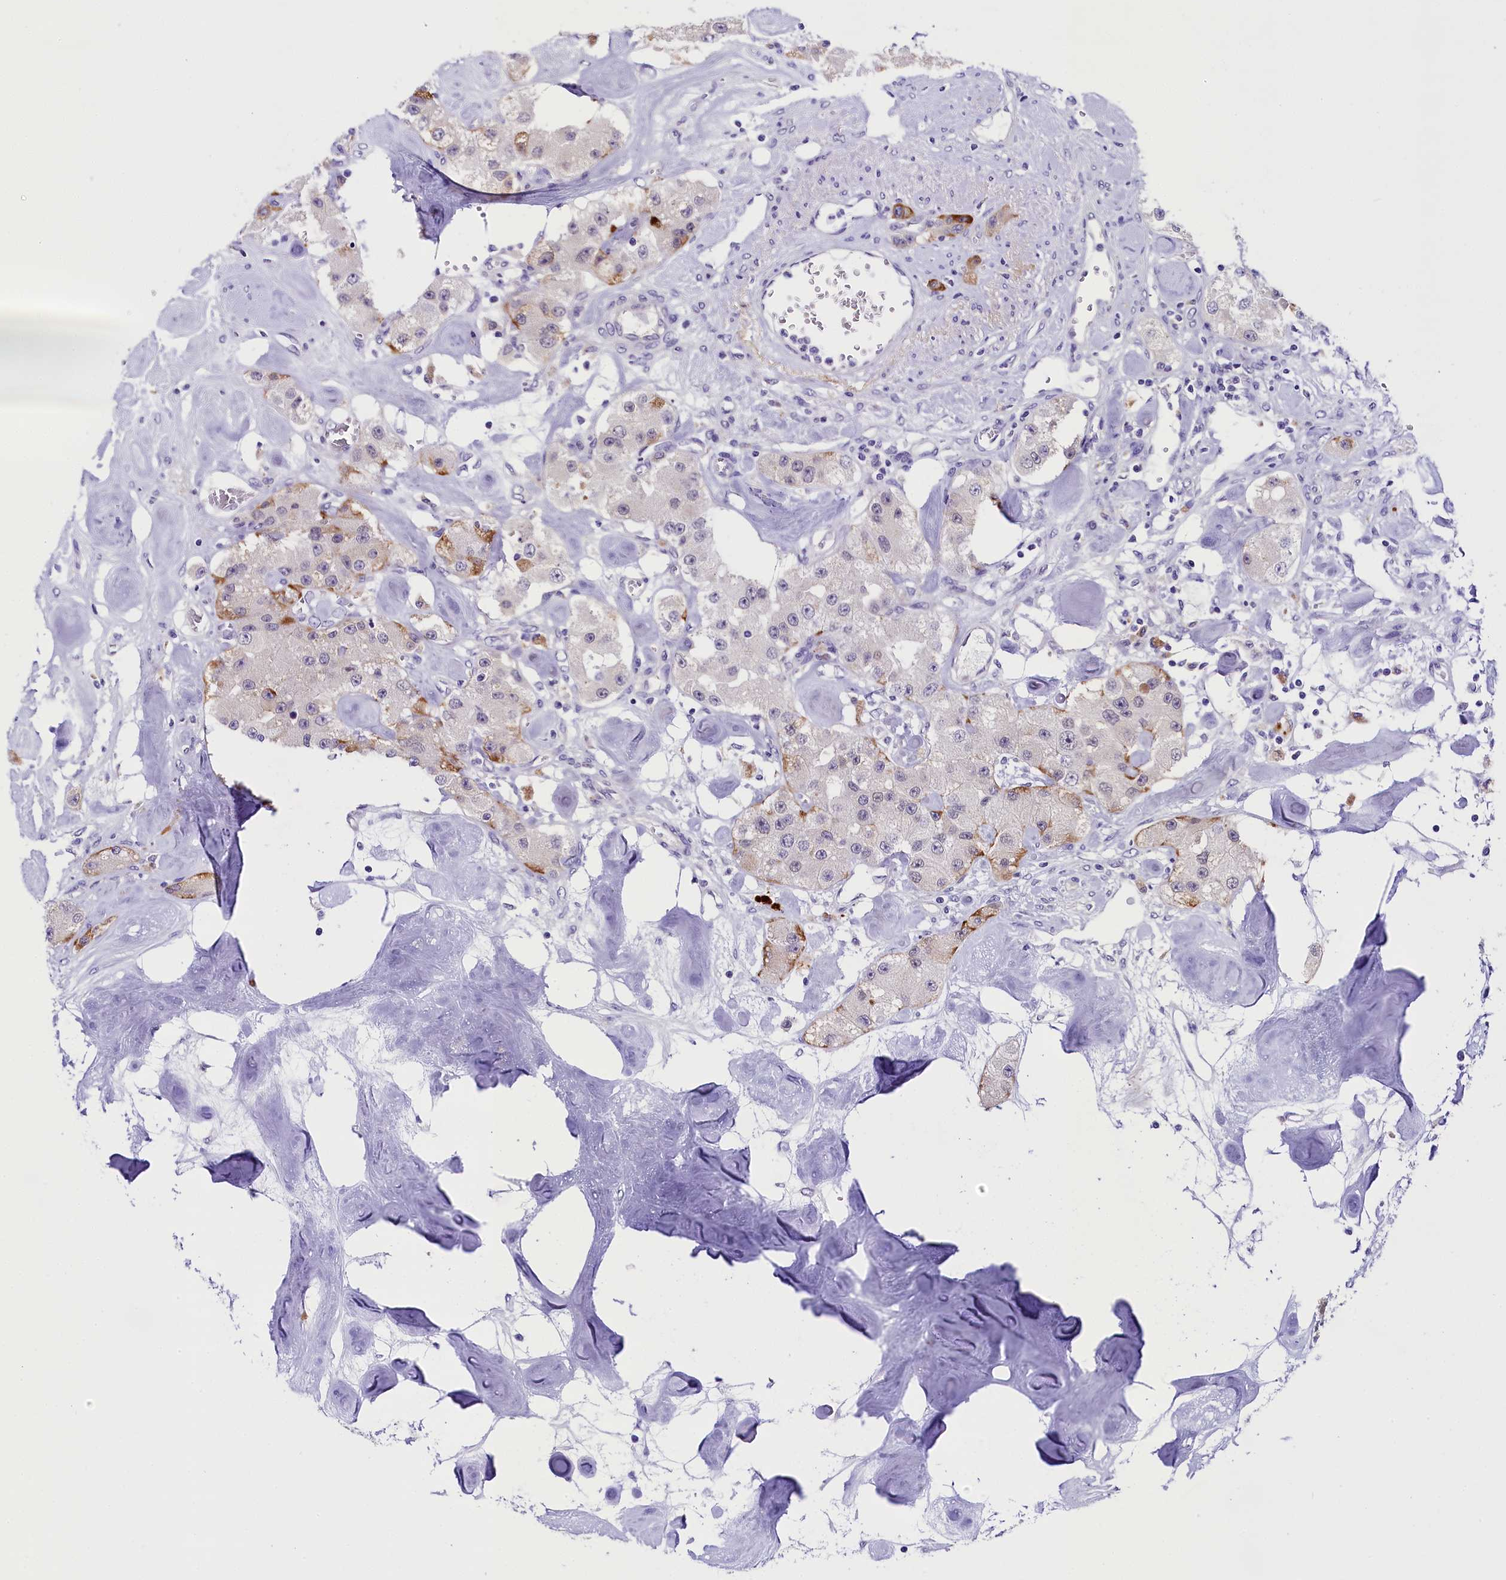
{"staining": {"intensity": "negative", "quantity": "none", "location": "none"}, "tissue": "carcinoid", "cell_type": "Tumor cells", "image_type": "cancer", "snomed": [{"axis": "morphology", "description": "Carcinoid, malignant, NOS"}, {"axis": "topography", "description": "Pancreas"}], "caption": "There is no significant expression in tumor cells of malignant carcinoid.", "gene": "IQCN", "patient": {"sex": "male", "age": 41}}